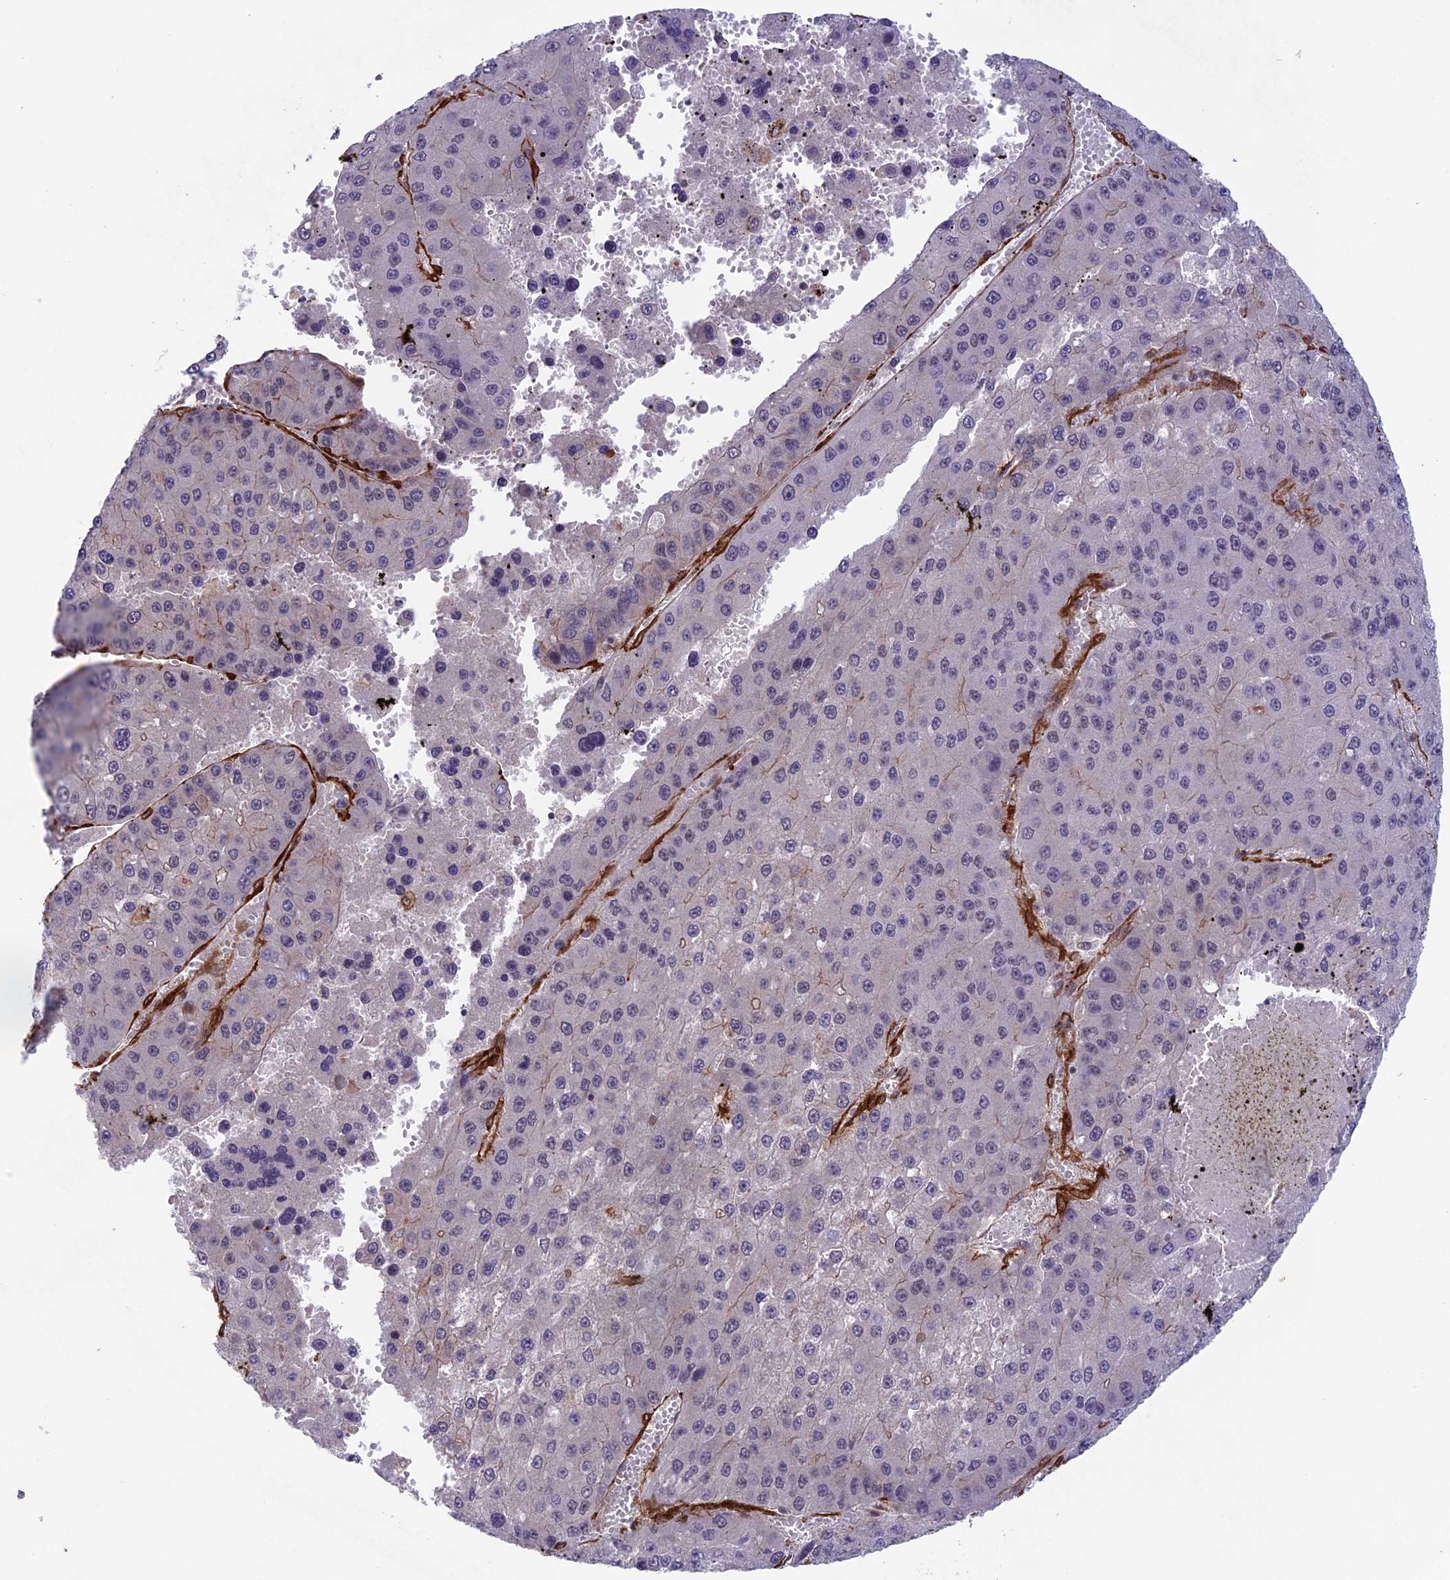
{"staining": {"intensity": "negative", "quantity": "none", "location": "none"}, "tissue": "liver cancer", "cell_type": "Tumor cells", "image_type": "cancer", "snomed": [{"axis": "morphology", "description": "Carcinoma, Hepatocellular, NOS"}, {"axis": "topography", "description": "Liver"}], "caption": "Human liver cancer stained for a protein using immunohistochemistry (IHC) demonstrates no staining in tumor cells.", "gene": "TNS1", "patient": {"sex": "female", "age": 73}}